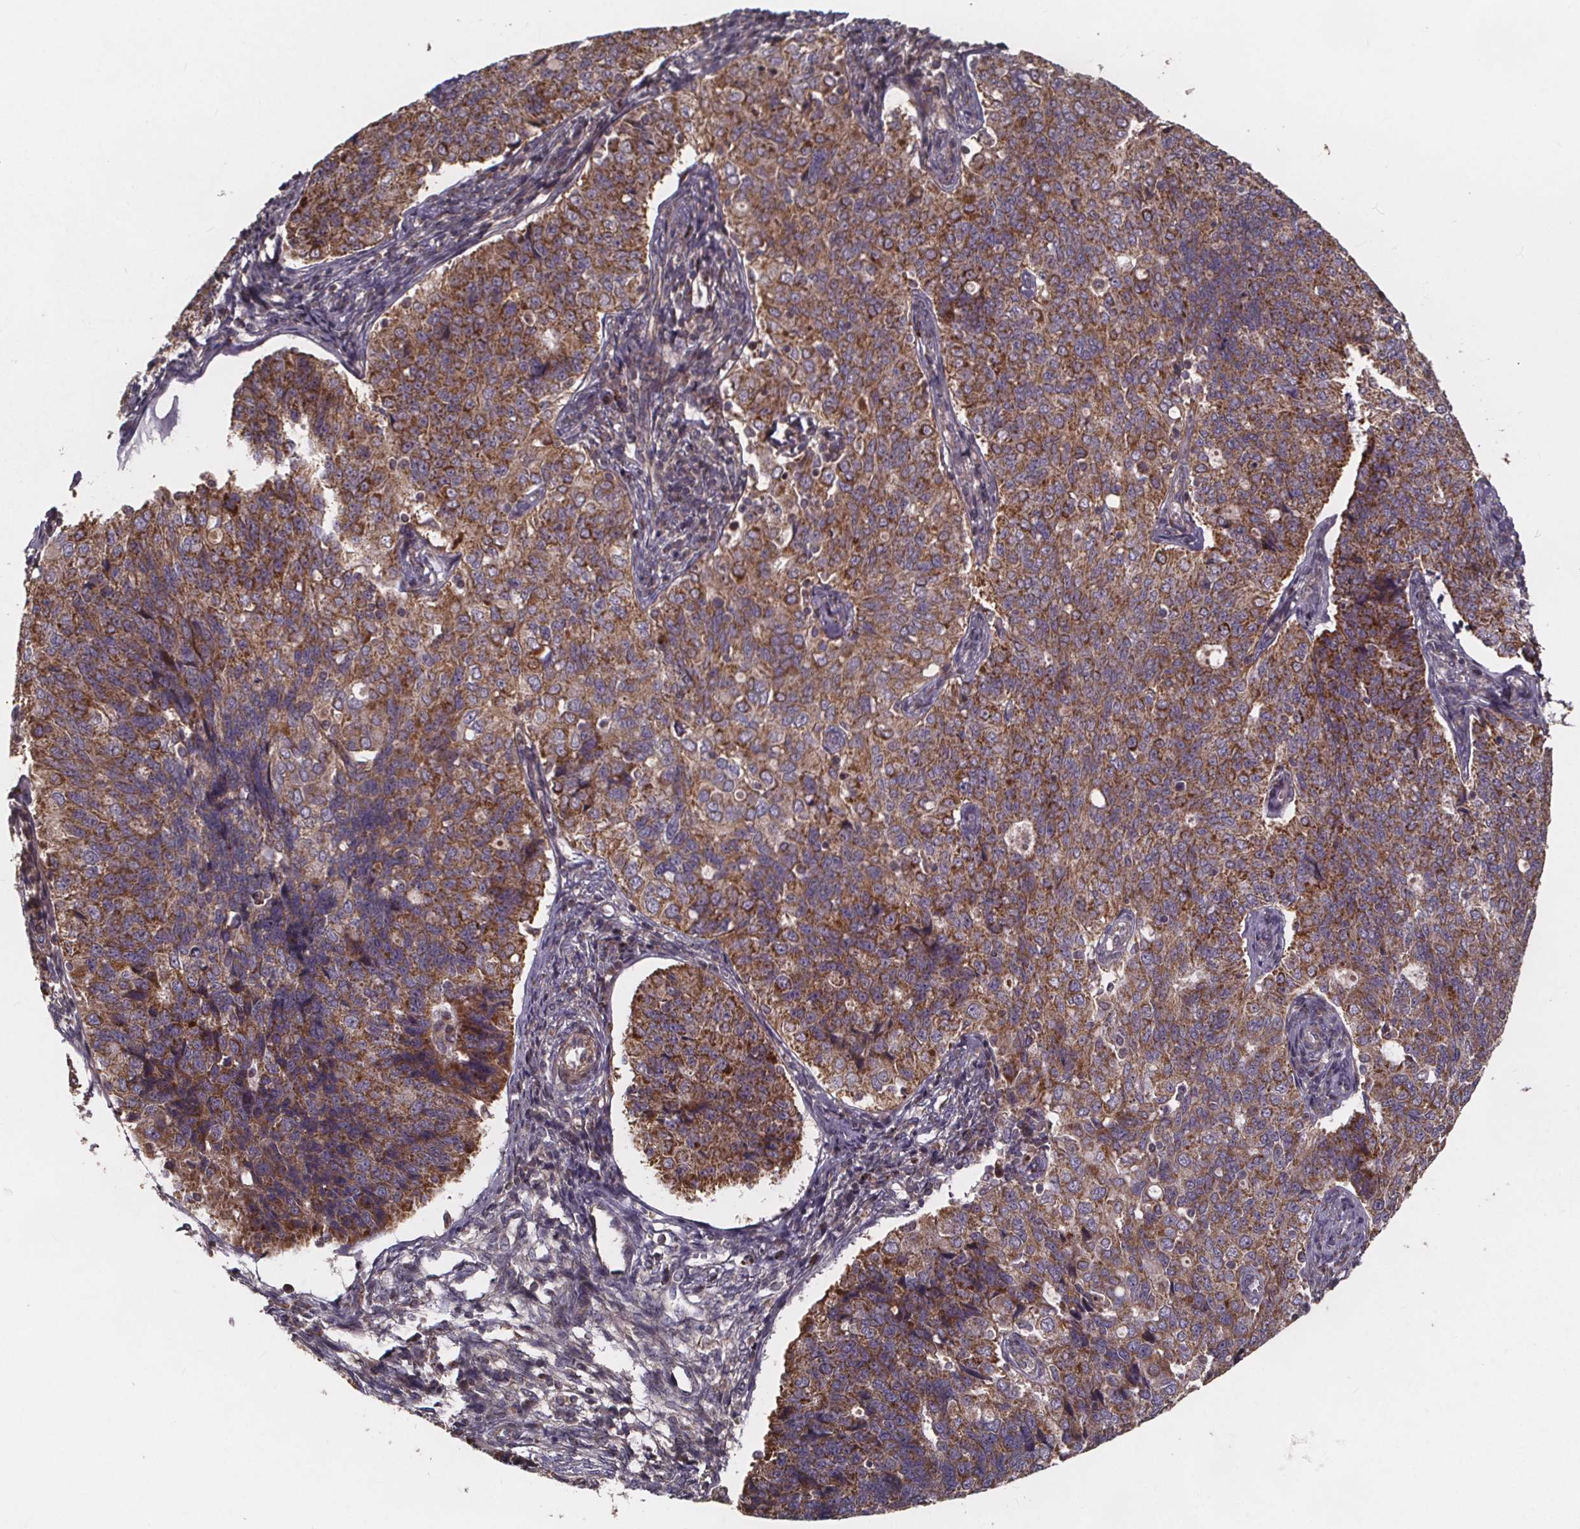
{"staining": {"intensity": "moderate", "quantity": ">75%", "location": "cytoplasmic/membranous"}, "tissue": "endometrial cancer", "cell_type": "Tumor cells", "image_type": "cancer", "snomed": [{"axis": "morphology", "description": "Adenocarcinoma, NOS"}, {"axis": "topography", "description": "Endometrium"}], "caption": "A brown stain shows moderate cytoplasmic/membranous staining of a protein in endometrial cancer tumor cells. The protein is shown in brown color, while the nuclei are stained blue.", "gene": "YME1L1", "patient": {"sex": "female", "age": 43}}